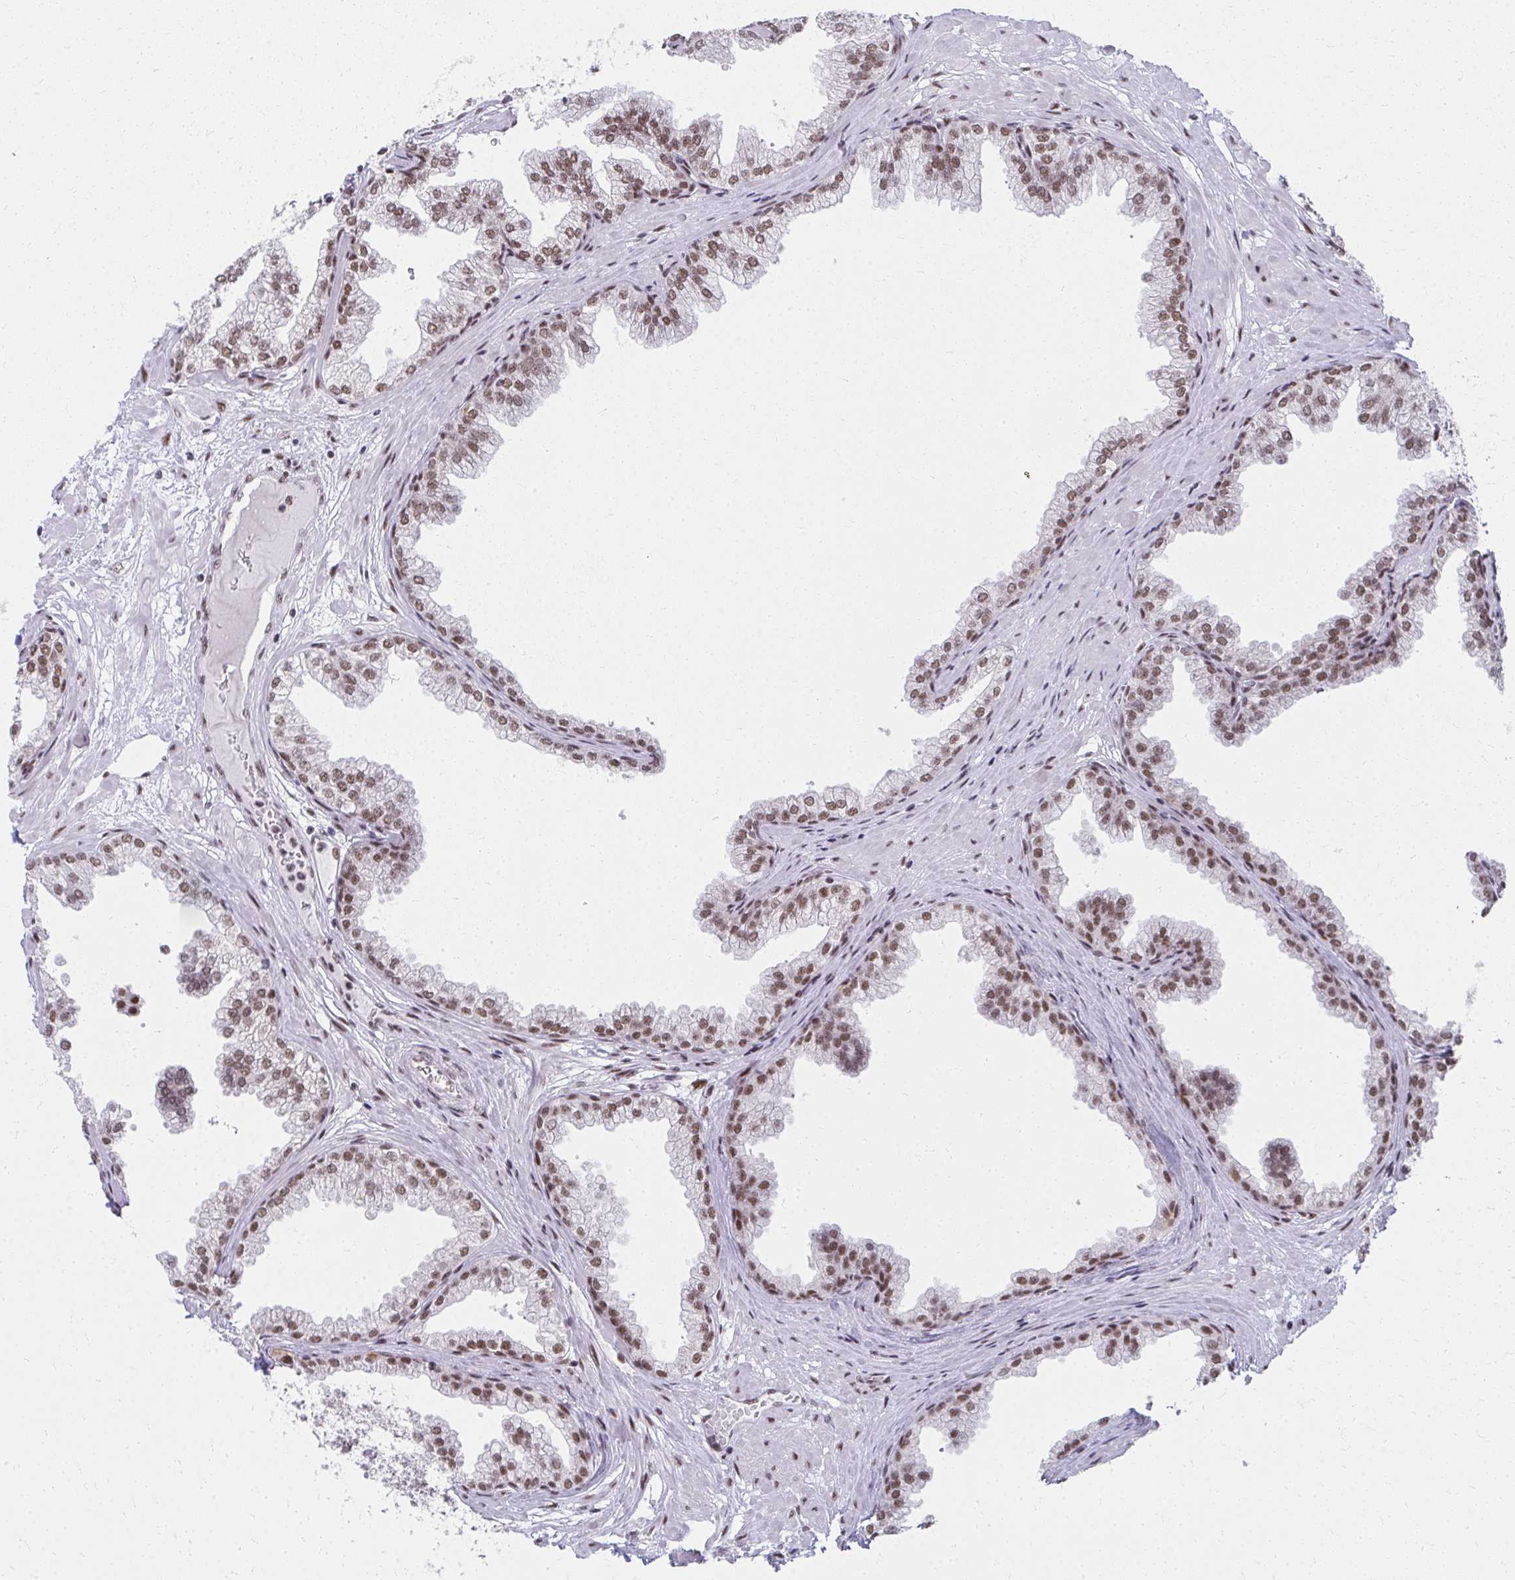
{"staining": {"intensity": "moderate", "quantity": ">75%", "location": "nuclear"}, "tissue": "prostate", "cell_type": "Glandular cells", "image_type": "normal", "snomed": [{"axis": "morphology", "description": "Normal tissue, NOS"}, {"axis": "topography", "description": "Prostate"}], "caption": "Prostate stained with DAB (3,3'-diaminobenzidine) immunohistochemistry shows medium levels of moderate nuclear staining in approximately >75% of glandular cells.", "gene": "CREBBP", "patient": {"sex": "male", "age": 37}}